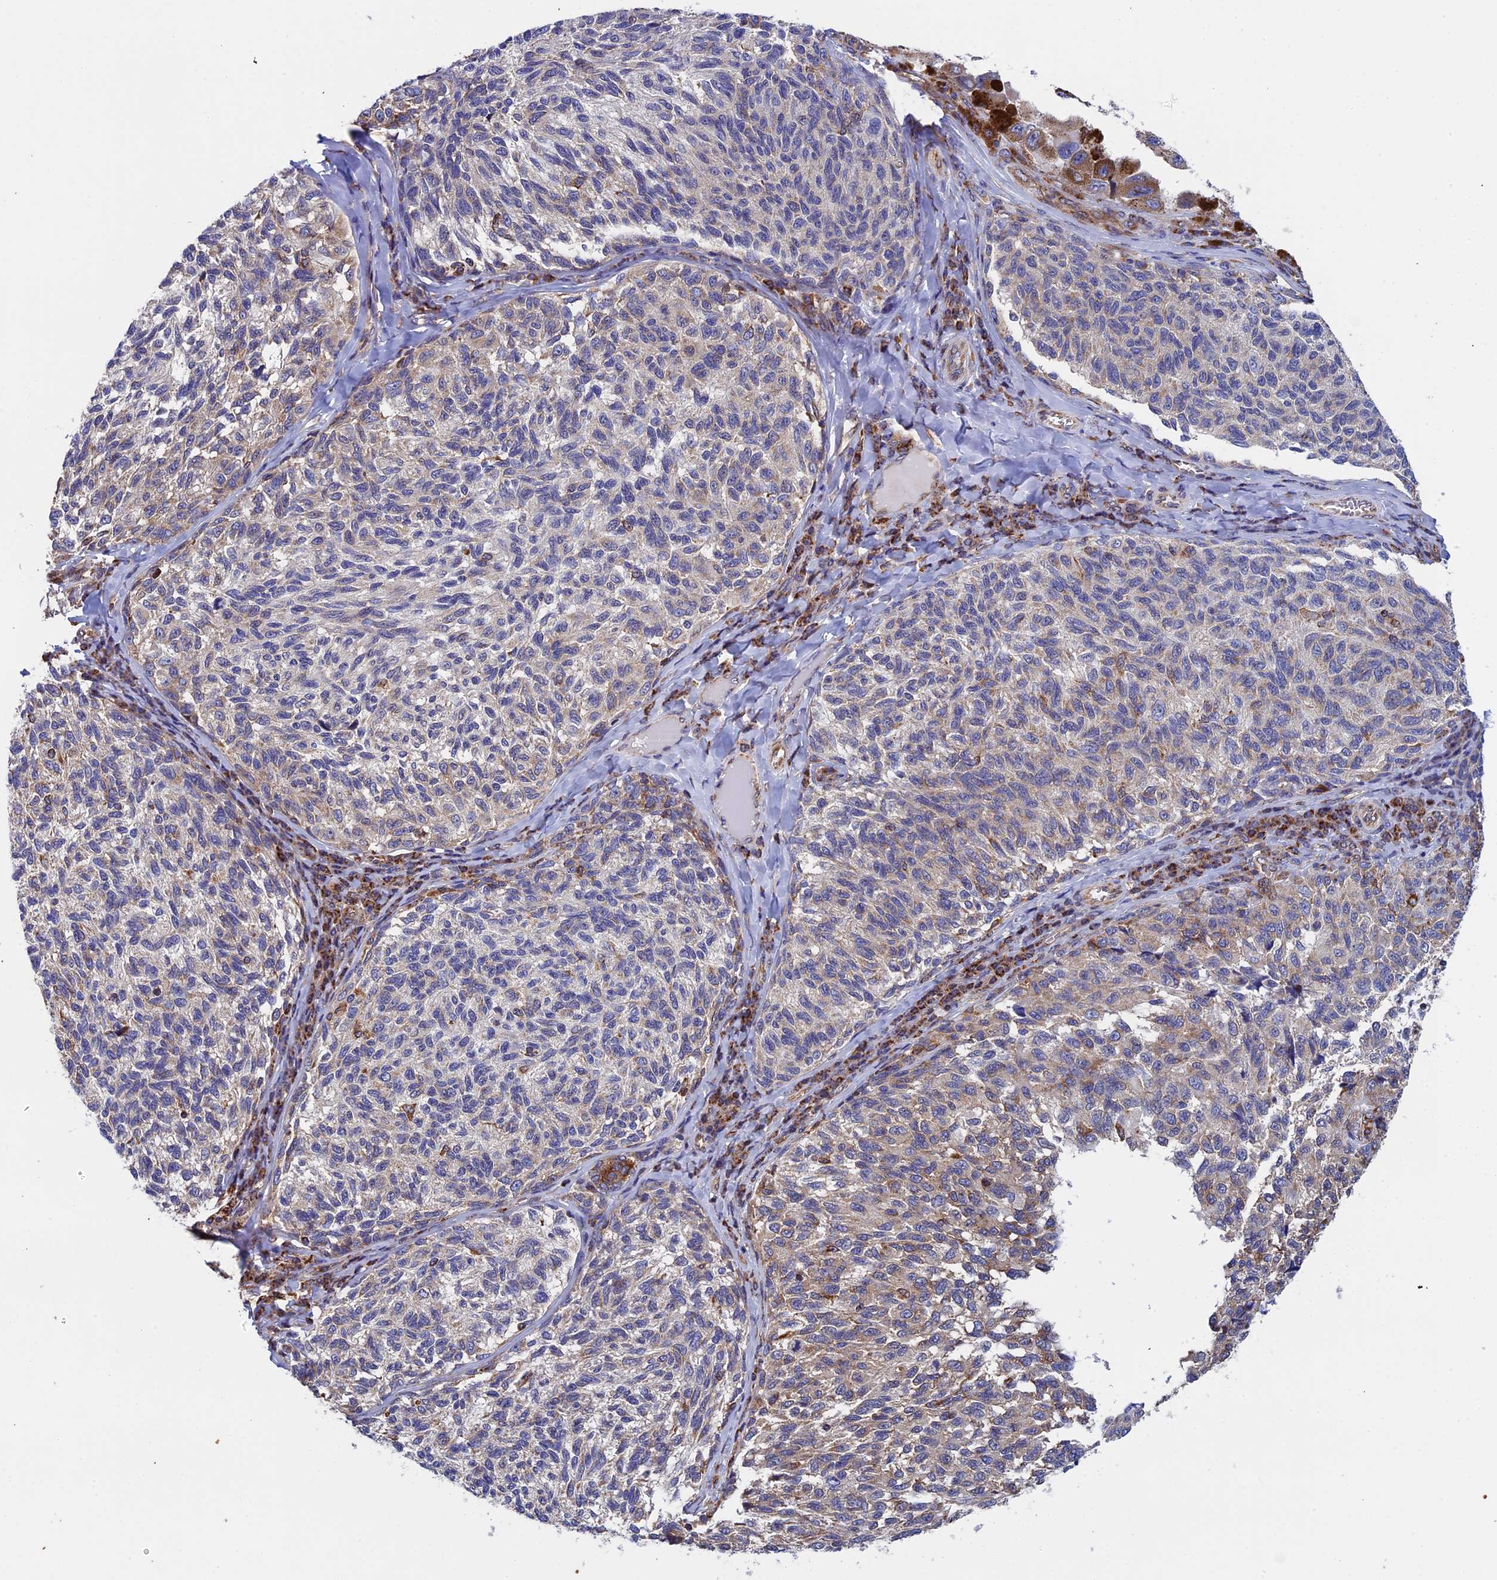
{"staining": {"intensity": "moderate", "quantity": "25%-75%", "location": "cytoplasmic/membranous"}, "tissue": "melanoma", "cell_type": "Tumor cells", "image_type": "cancer", "snomed": [{"axis": "morphology", "description": "Malignant melanoma, NOS"}, {"axis": "topography", "description": "Skin"}], "caption": "Melanoma tissue demonstrates moderate cytoplasmic/membranous staining in about 25%-75% of tumor cells, visualized by immunohistochemistry.", "gene": "SLC9A5", "patient": {"sex": "female", "age": 73}}